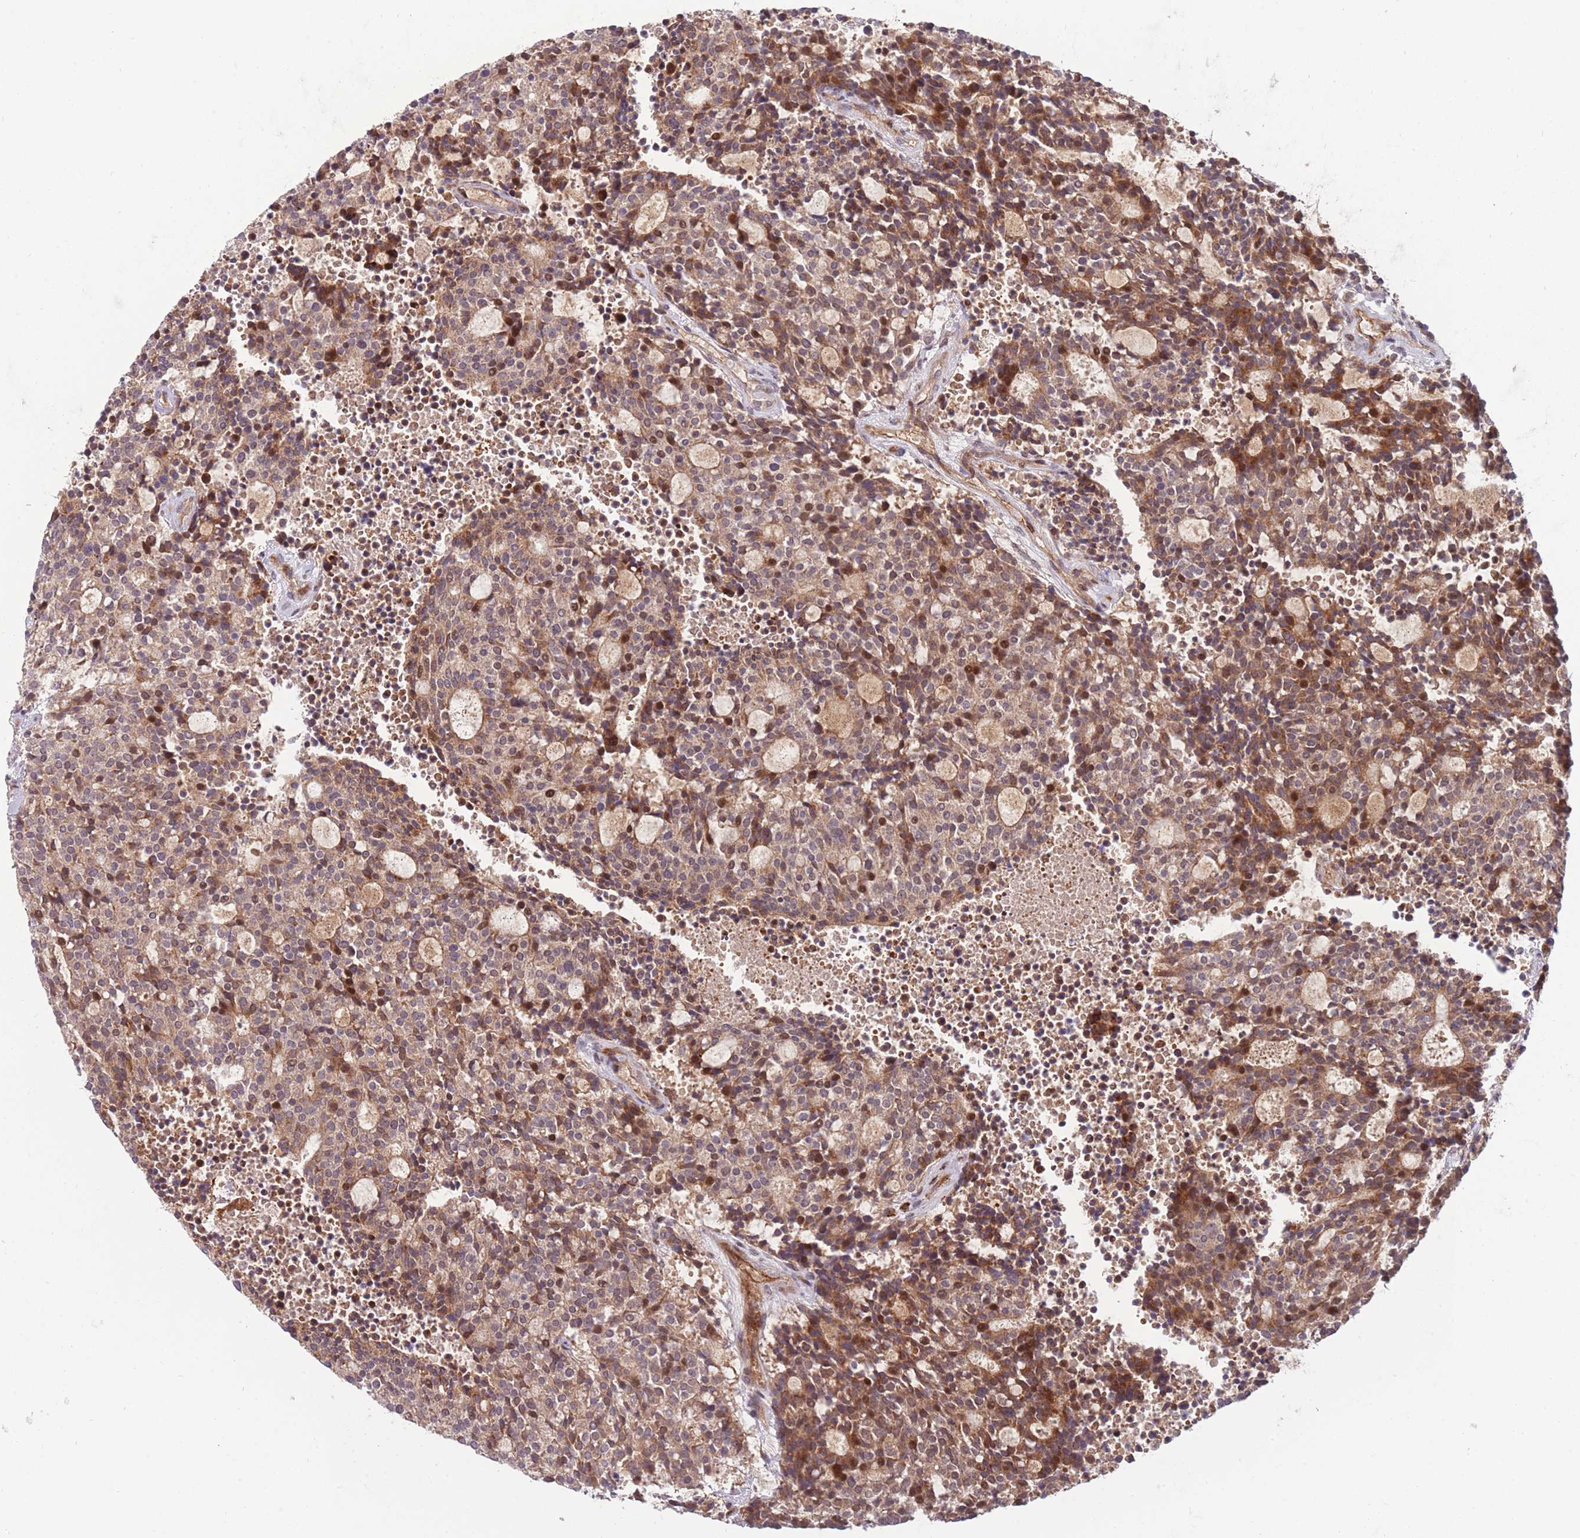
{"staining": {"intensity": "moderate", "quantity": ">75%", "location": "cytoplasmic/membranous,nuclear"}, "tissue": "carcinoid", "cell_type": "Tumor cells", "image_type": "cancer", "snomed": [{"axis": "morphology", "description": "Carcinoid, malignant, NOS"}, {"axis": "topography", "description": "Pancreas"}], "caption": "Carcinoid was stained to show a protein in brown. There is medium levels of moderate cytoplasmic/membranous and nuclear staining in approximately >75% of tumor cells.", "gene": "NT5DC4", "patient": {"sex": "female", "age": 54}}